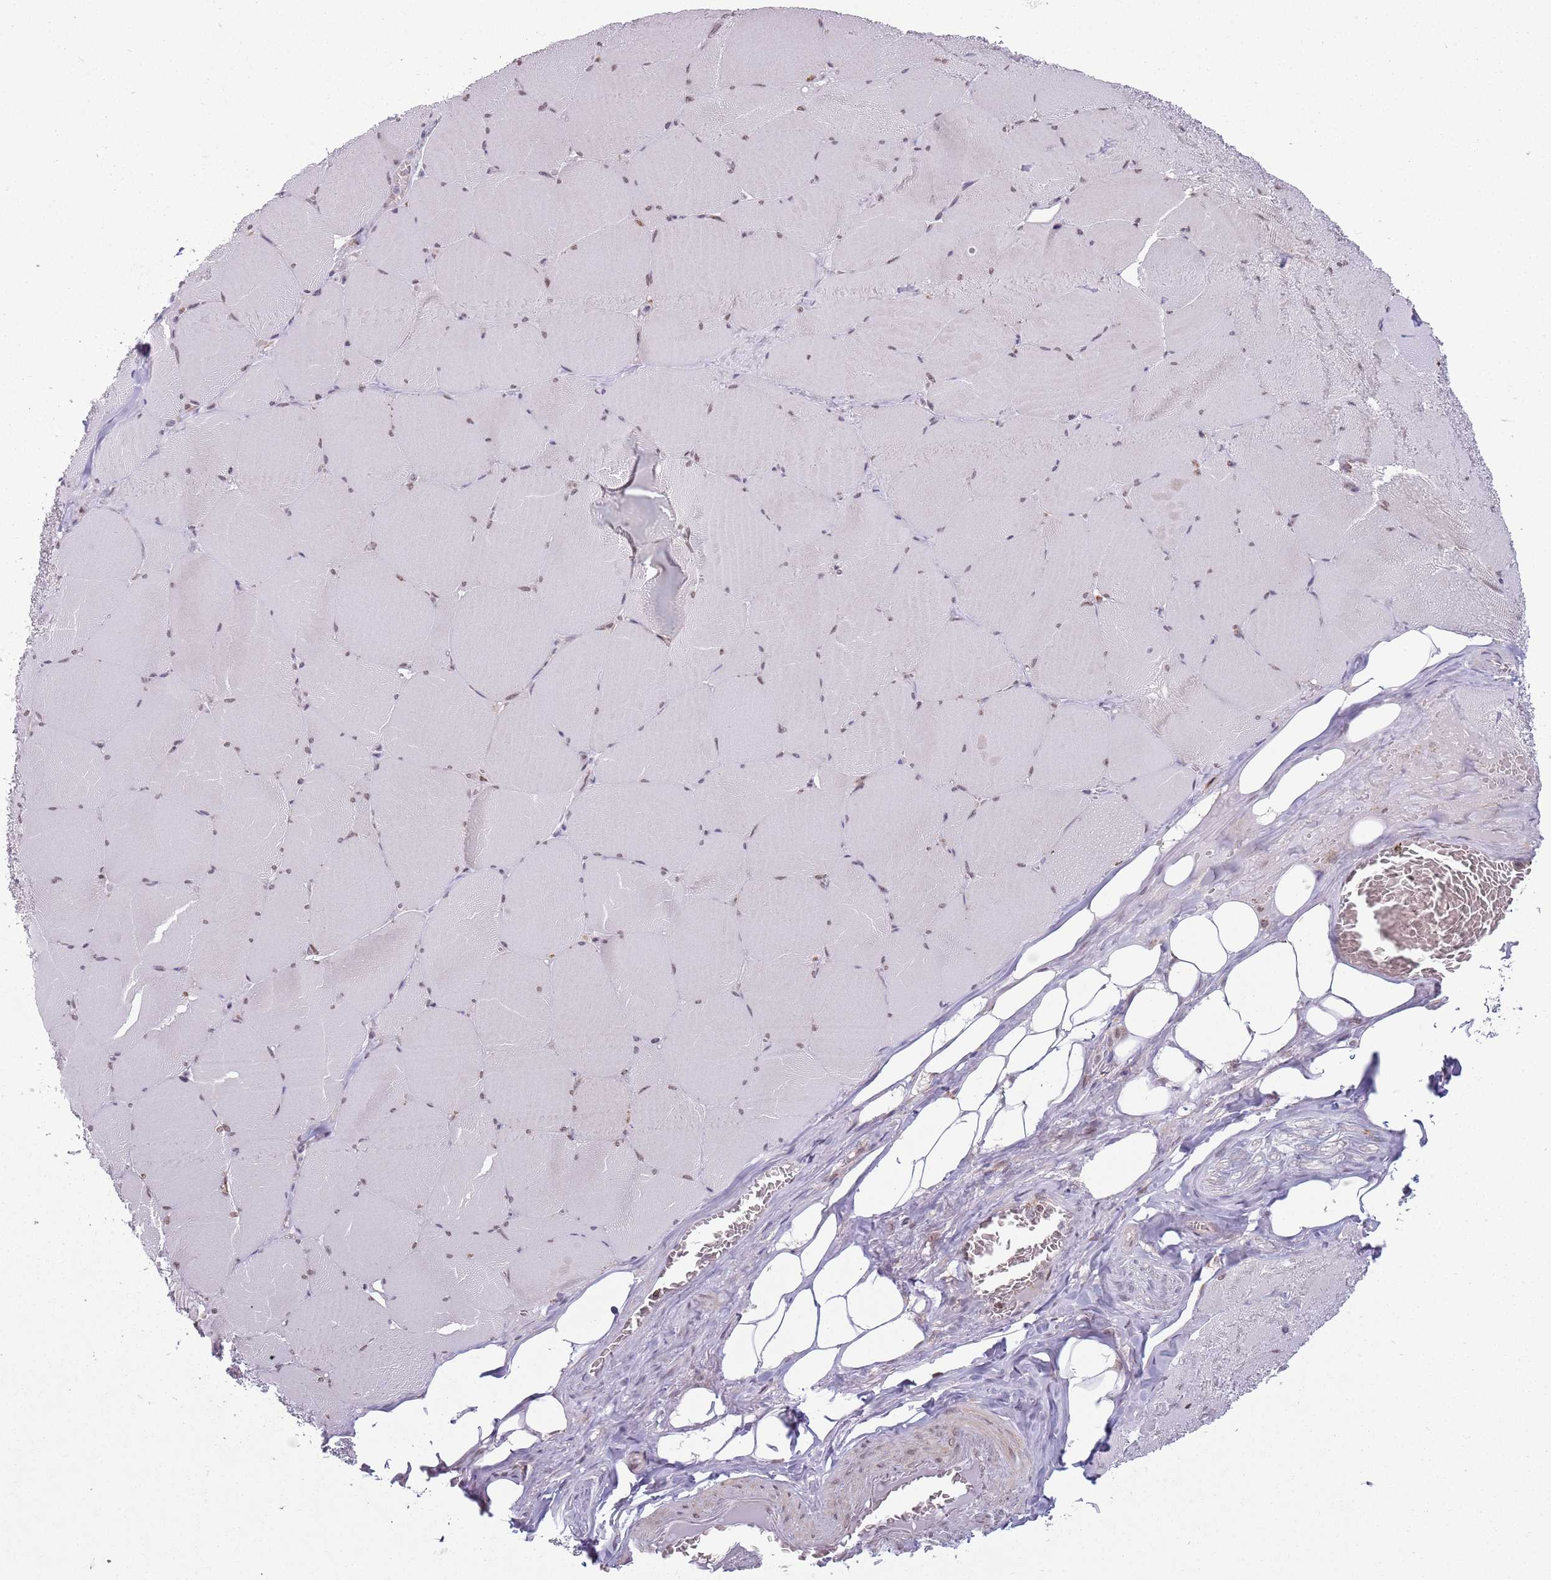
{"staining": {"intensity": "weak", "quantity": "25%-75%", "location": "nuclear"}, "tissue": "skeletal muscle", "cell_type": "Myocytes", "image_type": "normal", "snomed": [{"axis": "morphology", "description": "Normal tissue, NOS"}, {"axis": "topography", "description": "Skeletal muscle"}, {"axis": "topography", "description": "Head-Neck"}], "caption": "Protein expression analysis of normal skeletal muscle exhibits weak nuclear staining in approximately 25%-75% of myocytes.", "gene": "BARD1", "patient": {"sex": "male", "age": 66}}